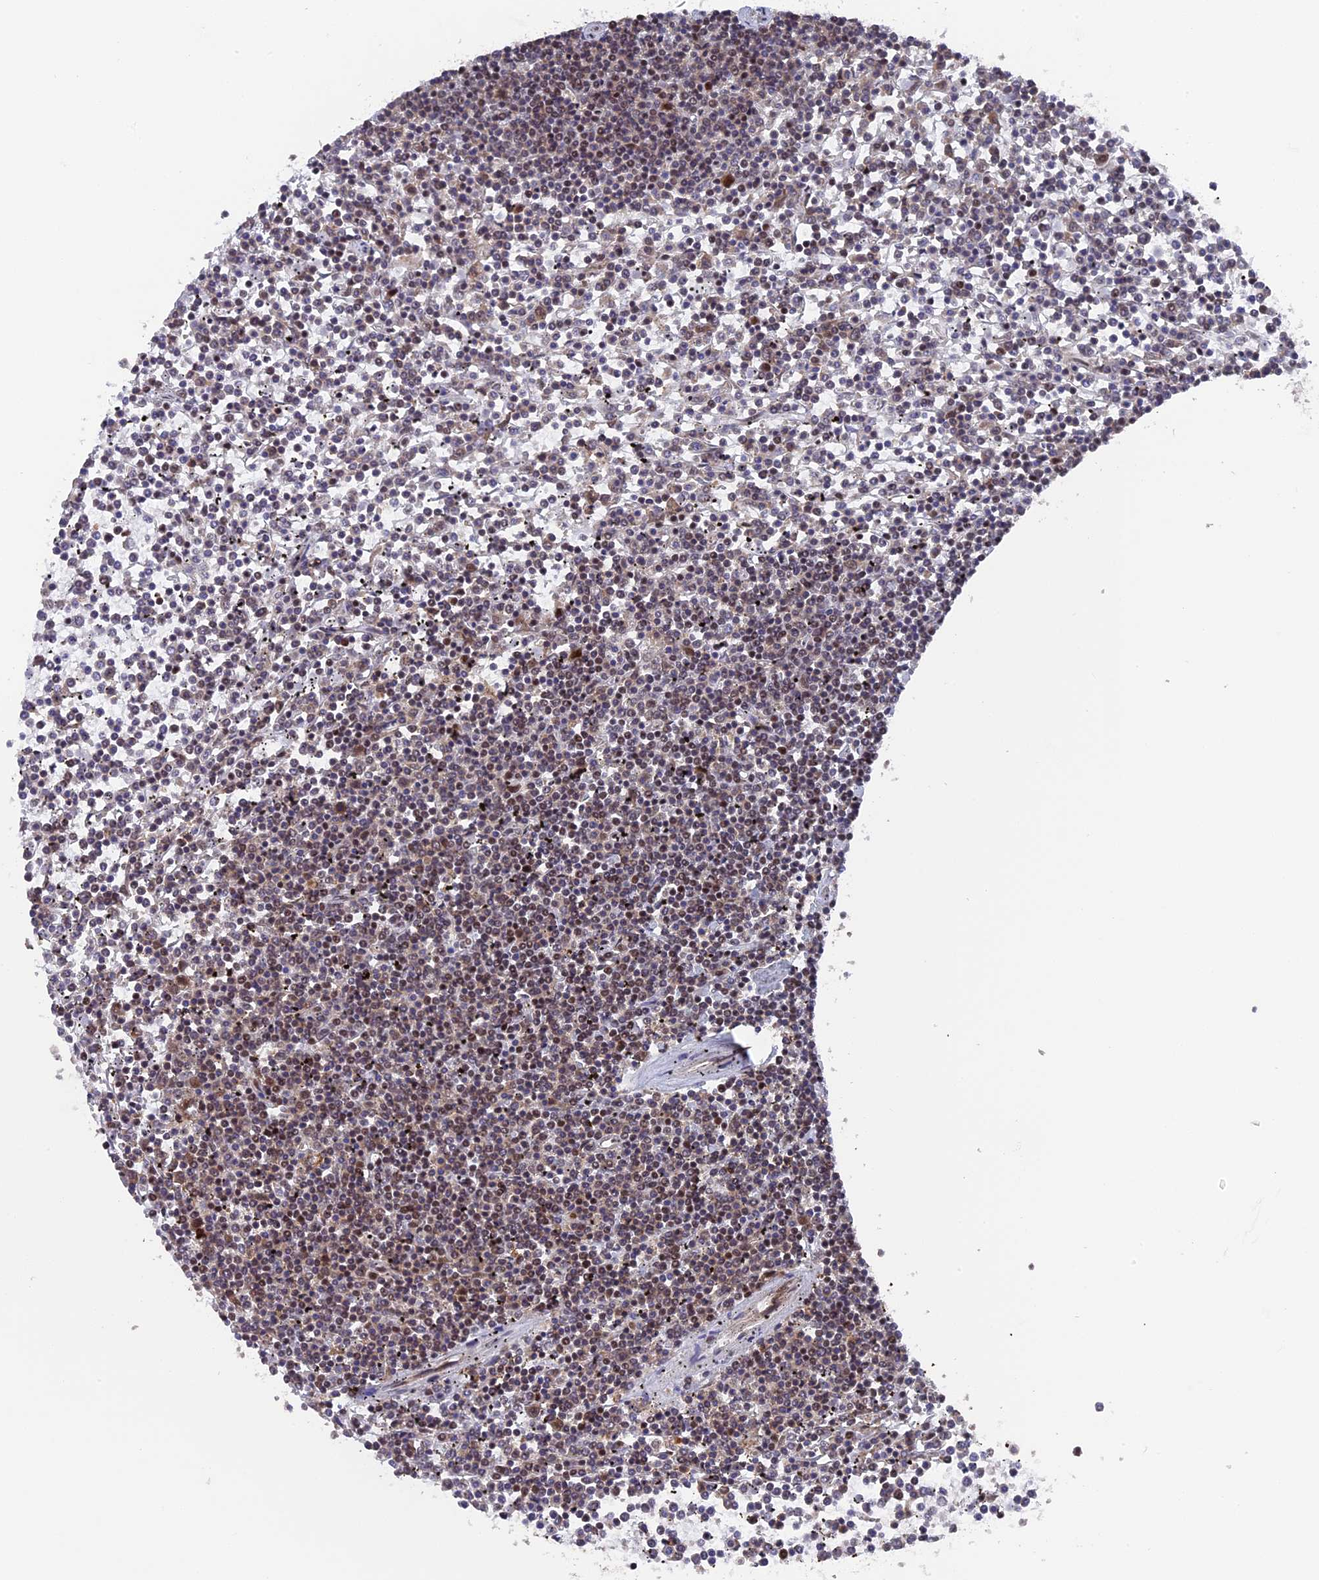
{"staining": {"intensity": "moderate", "quantity": "<25%", "location": "nuclear"}, "tissue": "lymphoma", "cell_type": "Tumor cells", "image_type": "cancer", "snomed": [{"axis": "morphology", "description": "Malignant lymphoma, non-Hodgkin's type, Low grade"}, {"axis": "topography", "description": "Spleen"}], "caption": "The photomicrograph shows staining of lymphoma, revealing moderate nuclear protein expression (brown color) within tumor cells.", "gene": "SF3A2", "patient": {"sex": "female", "age": 19}}